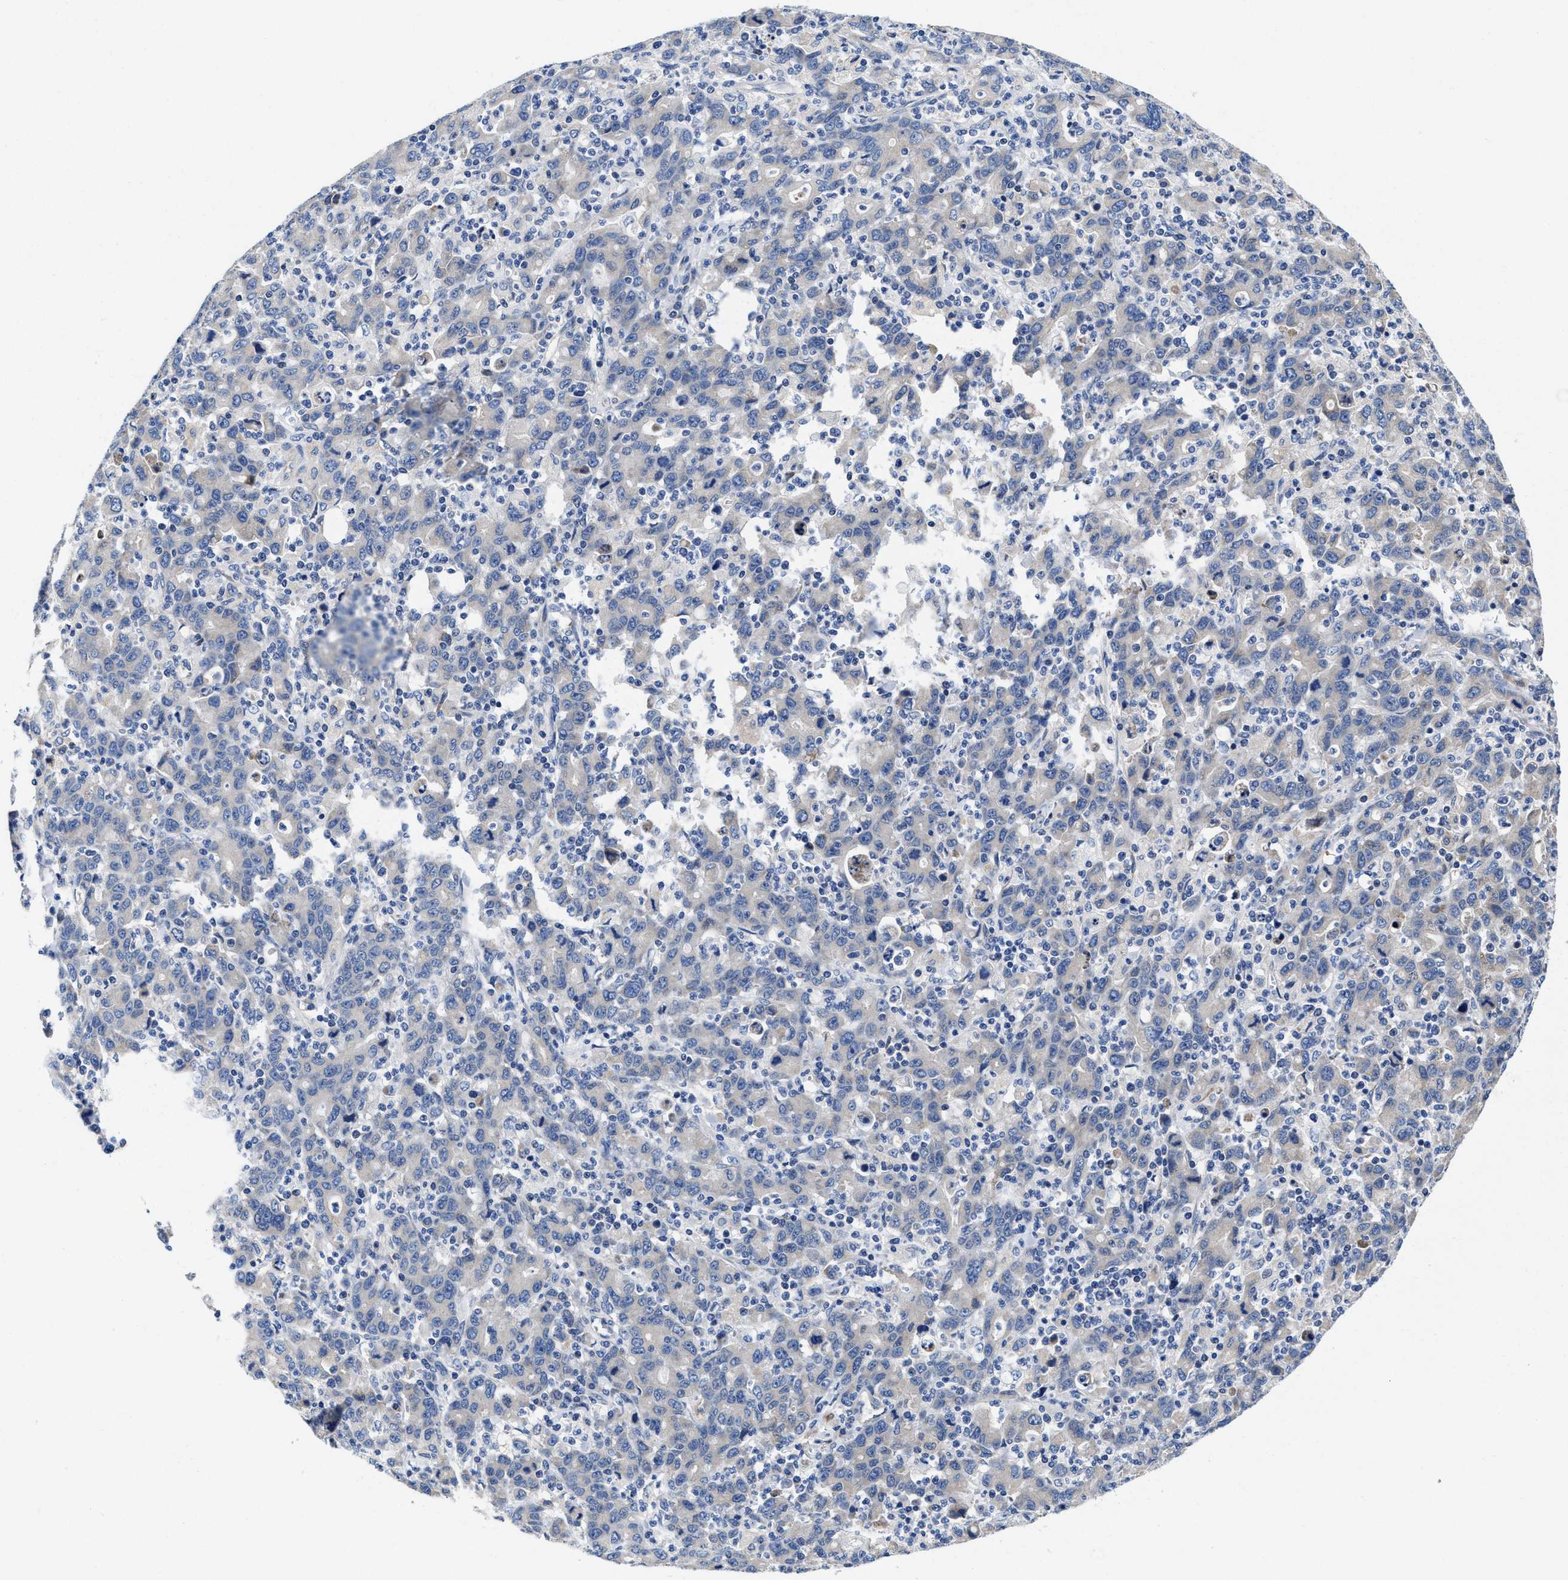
{"staining": {"intensity": "negative", "quantity": "none", "location": "none"}, "tissue": "stomach cancer", "cell_type": "Tumor cells", "image_type": "cancer", "snomed": [{"axis": "morphology", "description": "Adenocarcinoma, NOS"}, {"axis": "topography", "description": "Stomach, upper"}], "caption": "This is a histopathology image of immunohistochemistry staining of stomach cancer, which shows no positivity in tumor cells. (DAB (3,3'-diaminobenzidine) immunohistochemistry visualized using brightfield microscopy, high magnification).", "gene": "TMEM30A", "patient": {"sex": "male", "age": 69}}